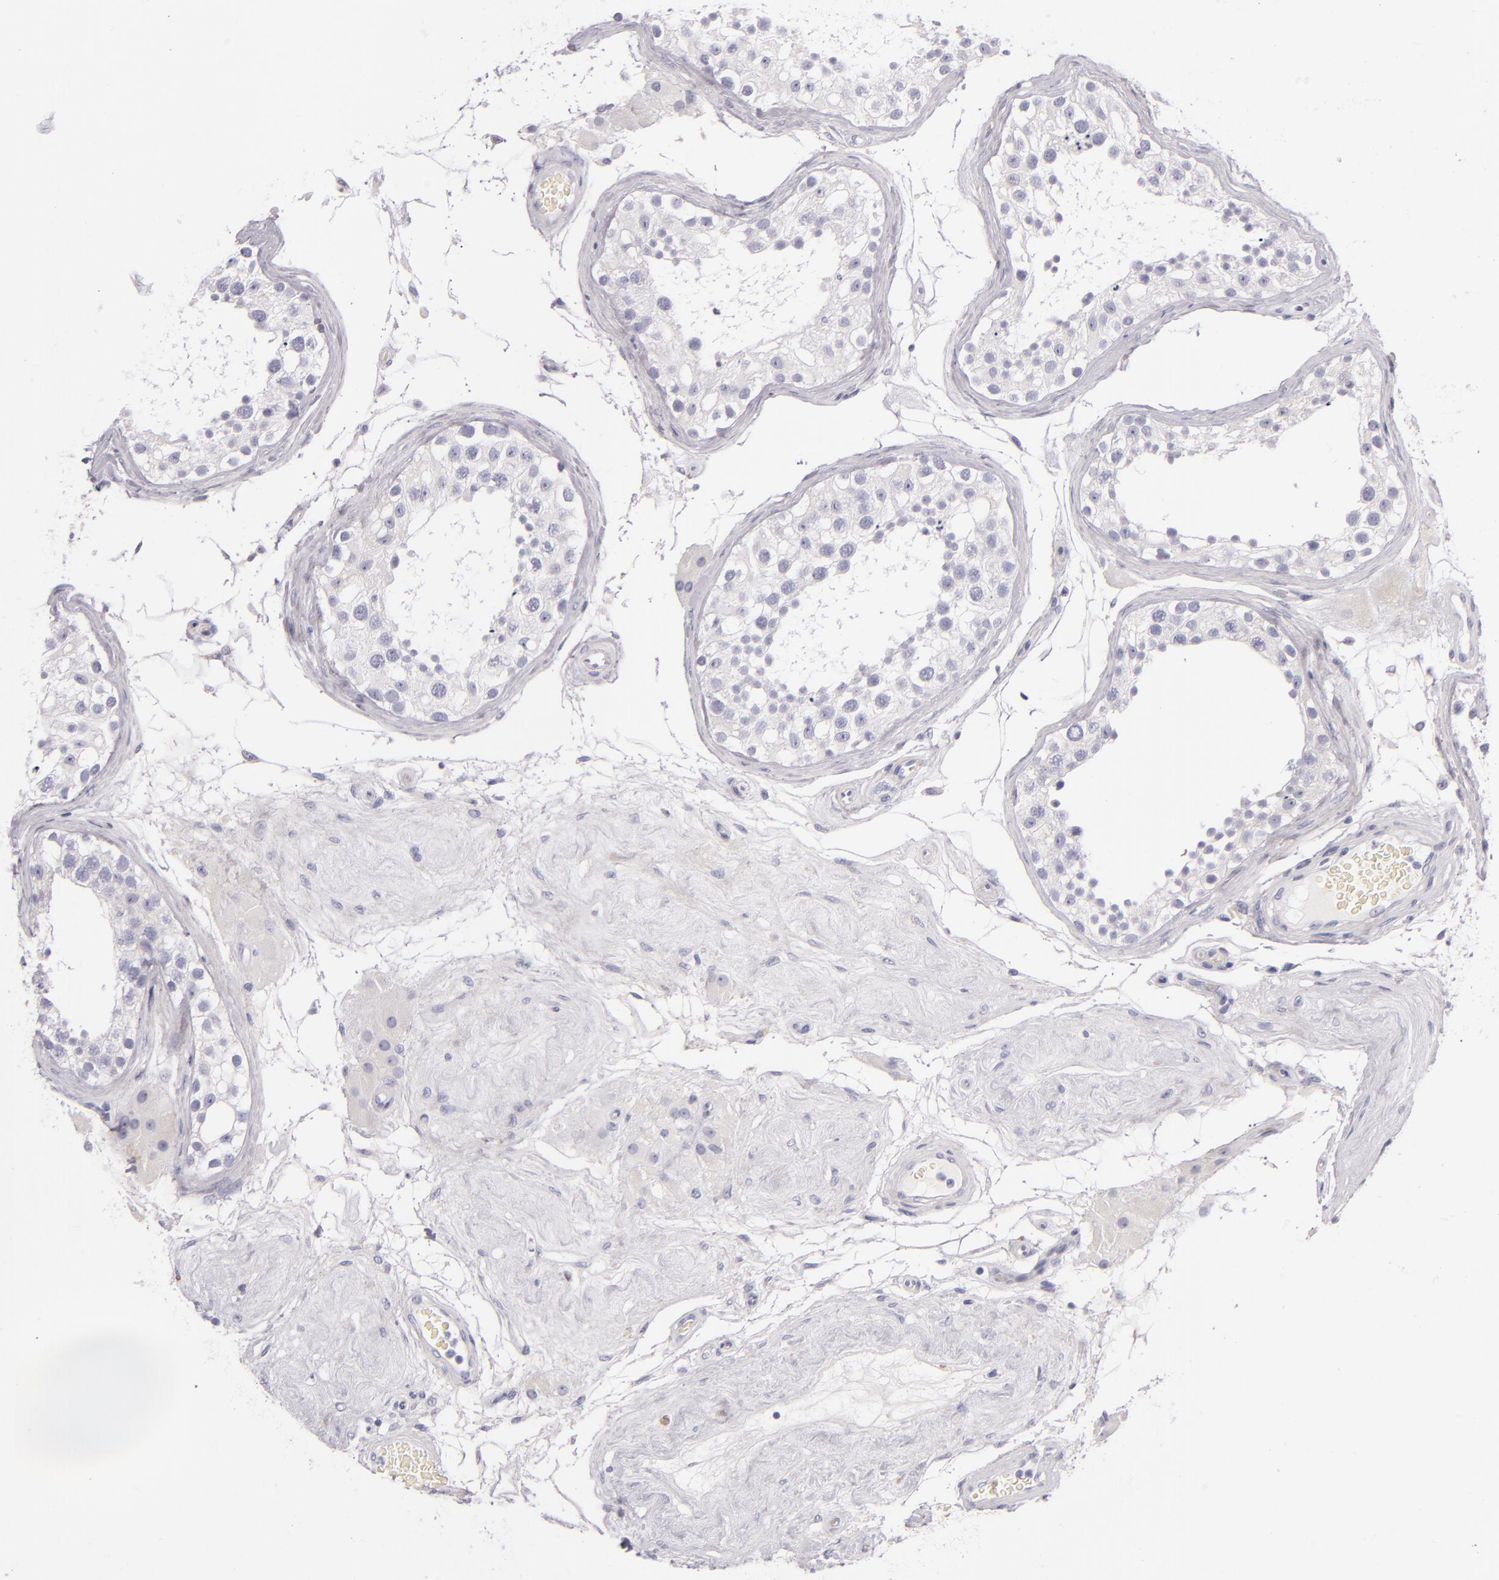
{"staining": {"intensity": "negative", "quantity": "none", "location": "none"}, "tissue": "testis", "cell_type": "Cells in seminiferous ducts", "image_type": "normal", "snomed": [{"axis": "morphology", "description": "Normal tissue, NOS"}, {"axis": "topography", "description": "Testis"}], "caption": "This is an immunohistochemistry micrograph of normal testis. There is no positivity in cells in seminiferous ducts.", "gene": "FABP1", "patient": {"sex": "male", "age": 68}}